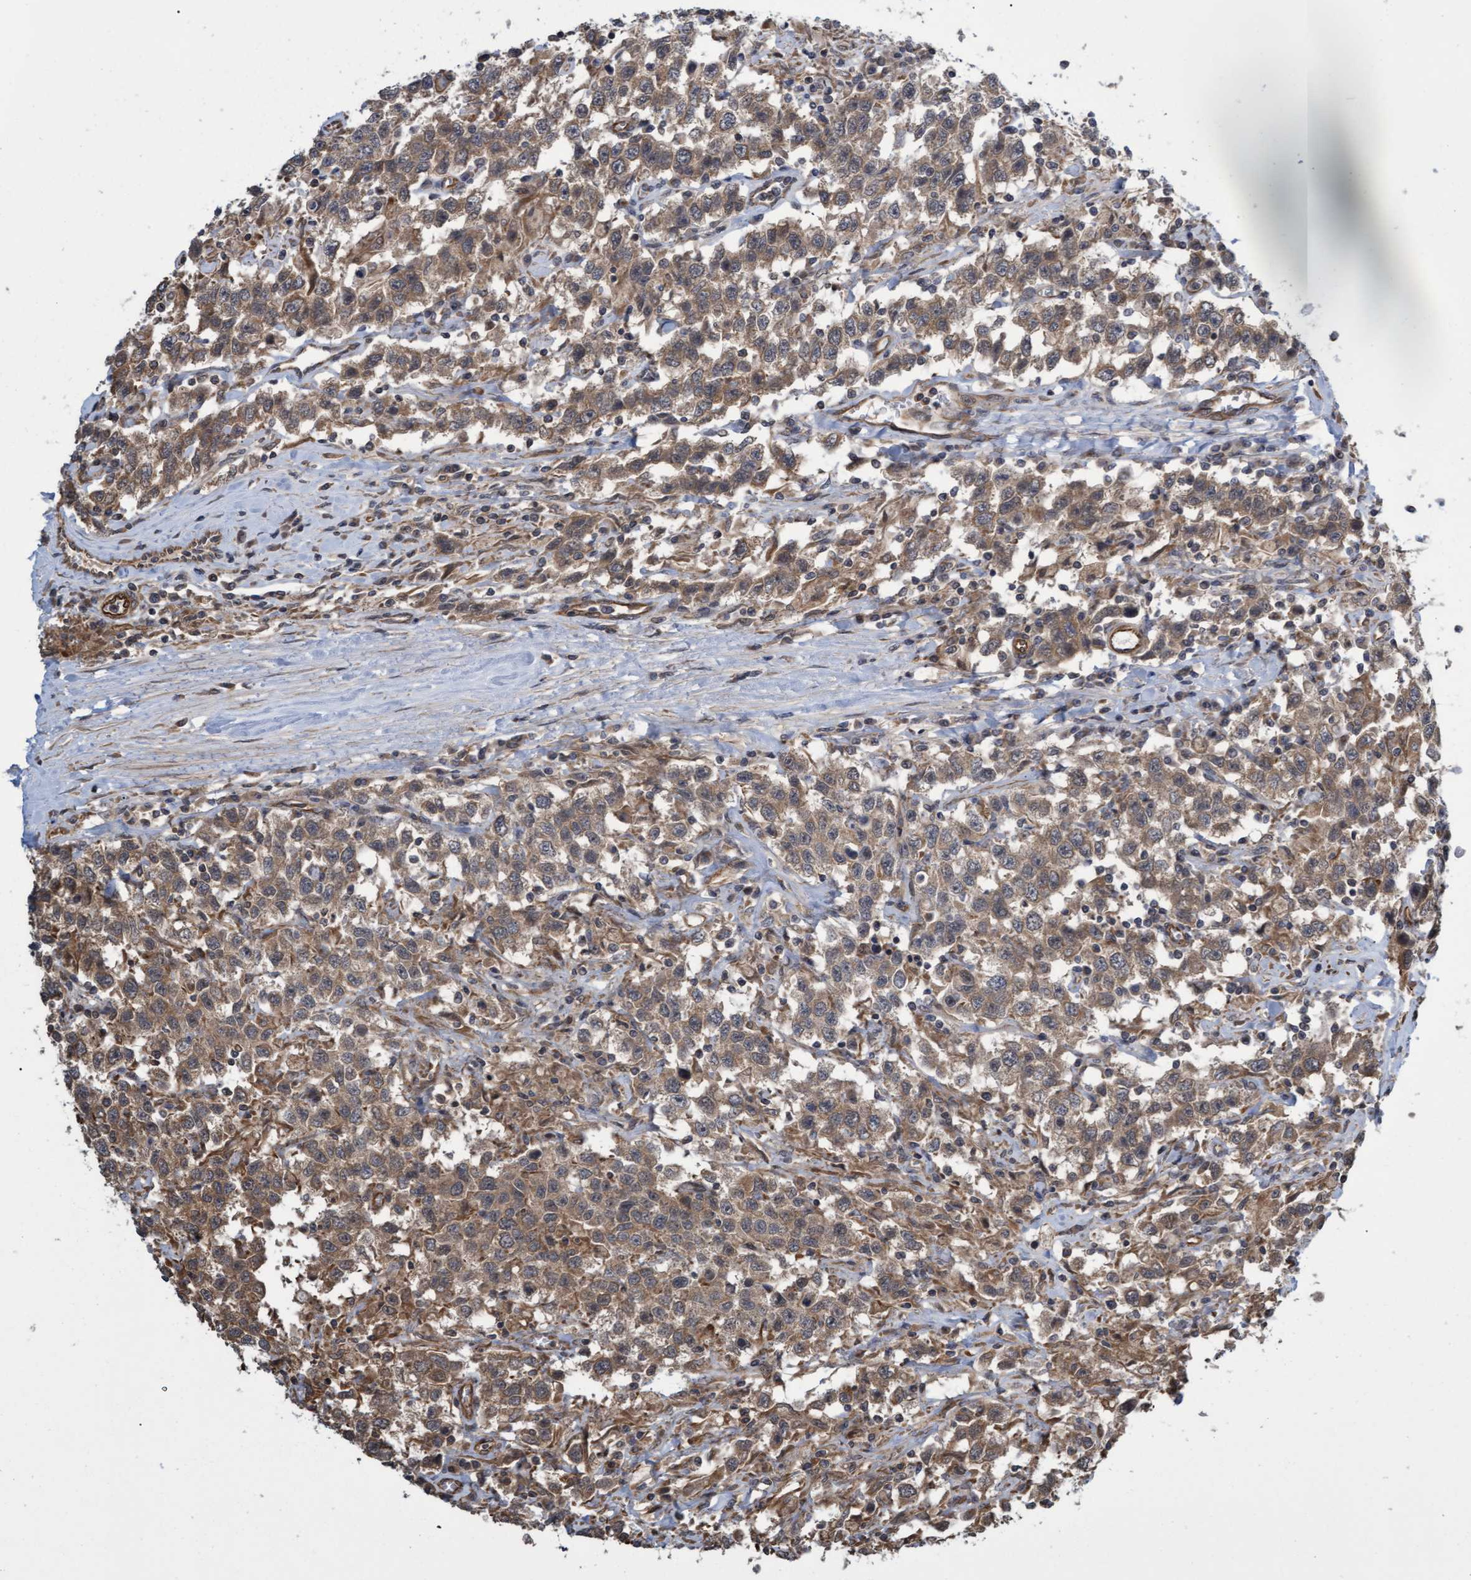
{"staining": {"intensity": "moderate", "quantity": ">75%", "location": "cytoplasmic/membranous"}, "tissue": "testis cancer", "cell_type": "Tumor cells", "image_type": "cancer", "snomed": [{"axis": "morphology", "description": "Seminoma, NOS"}, {"axis": "topography", "description": "Testis"}], "caption": "High-magnification brightfield microscopy of testis cancer stained with DAB (brown) and counterstained with hematoxylin (blue). tumor cells exhibit moderate cytoplasmic/membranous positivity is identified in approximately>75% of cells.", "gene": "TNFRSF10B", "patient": {"sex": "male", "age": 41}}